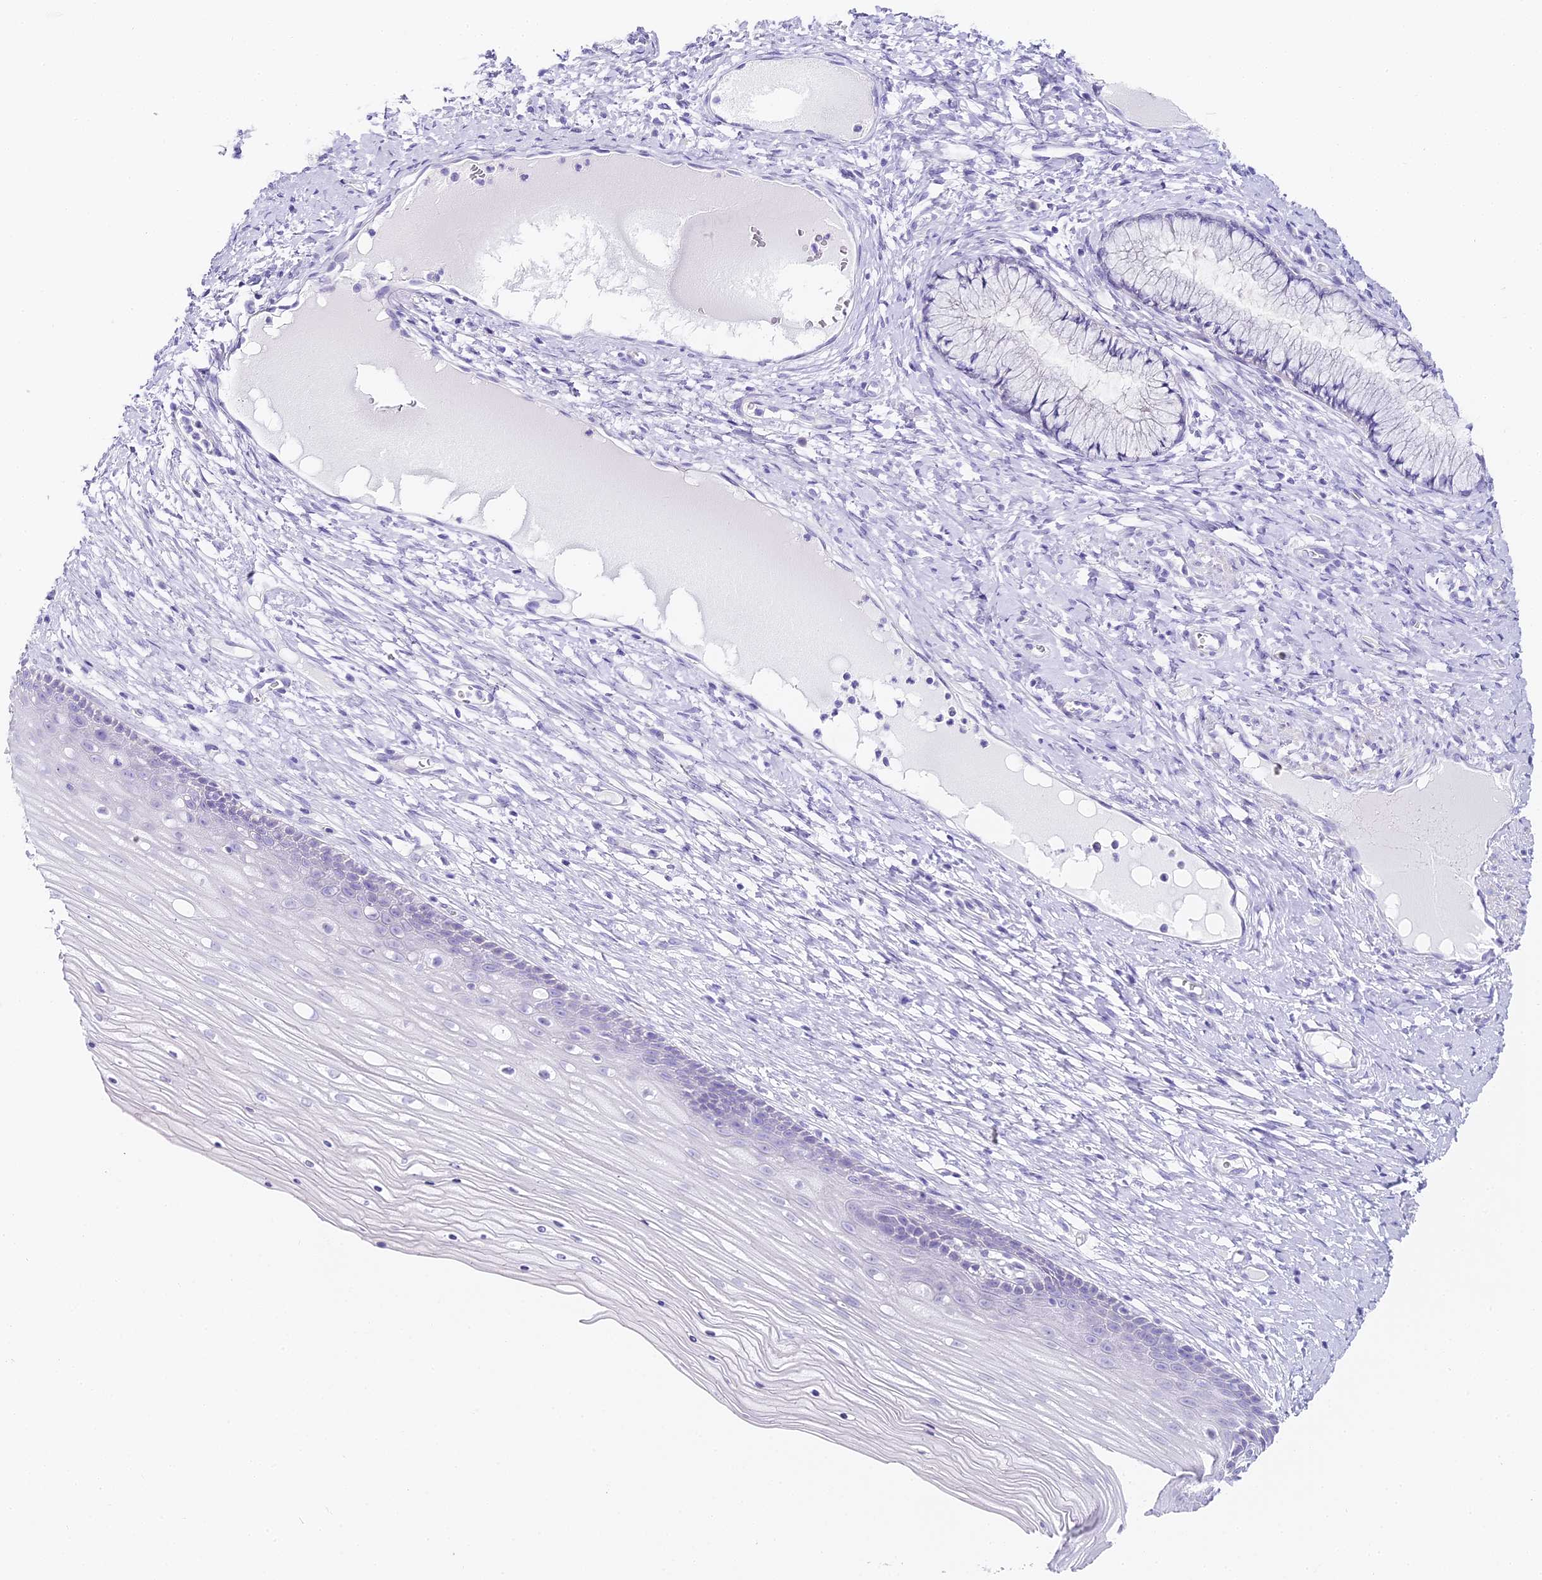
{"staining": {"intensity": "negative", "quantity": "none", "location": "none"}, "tissue": "cervix", "cell_type": "Glandular cells", "image_type": "normal", "snomed": [{"axis": "morphology", "description": "Normal tissue, NOS"}, {"axis": "topography", "description": "Cervix"}], "caption": "Cervix stained for a protein using immunohistochemistry (IHC) shows no expression glandular cells.", "gene": "ABHD14A", "patient": {"sex": "female", "age": 42}}